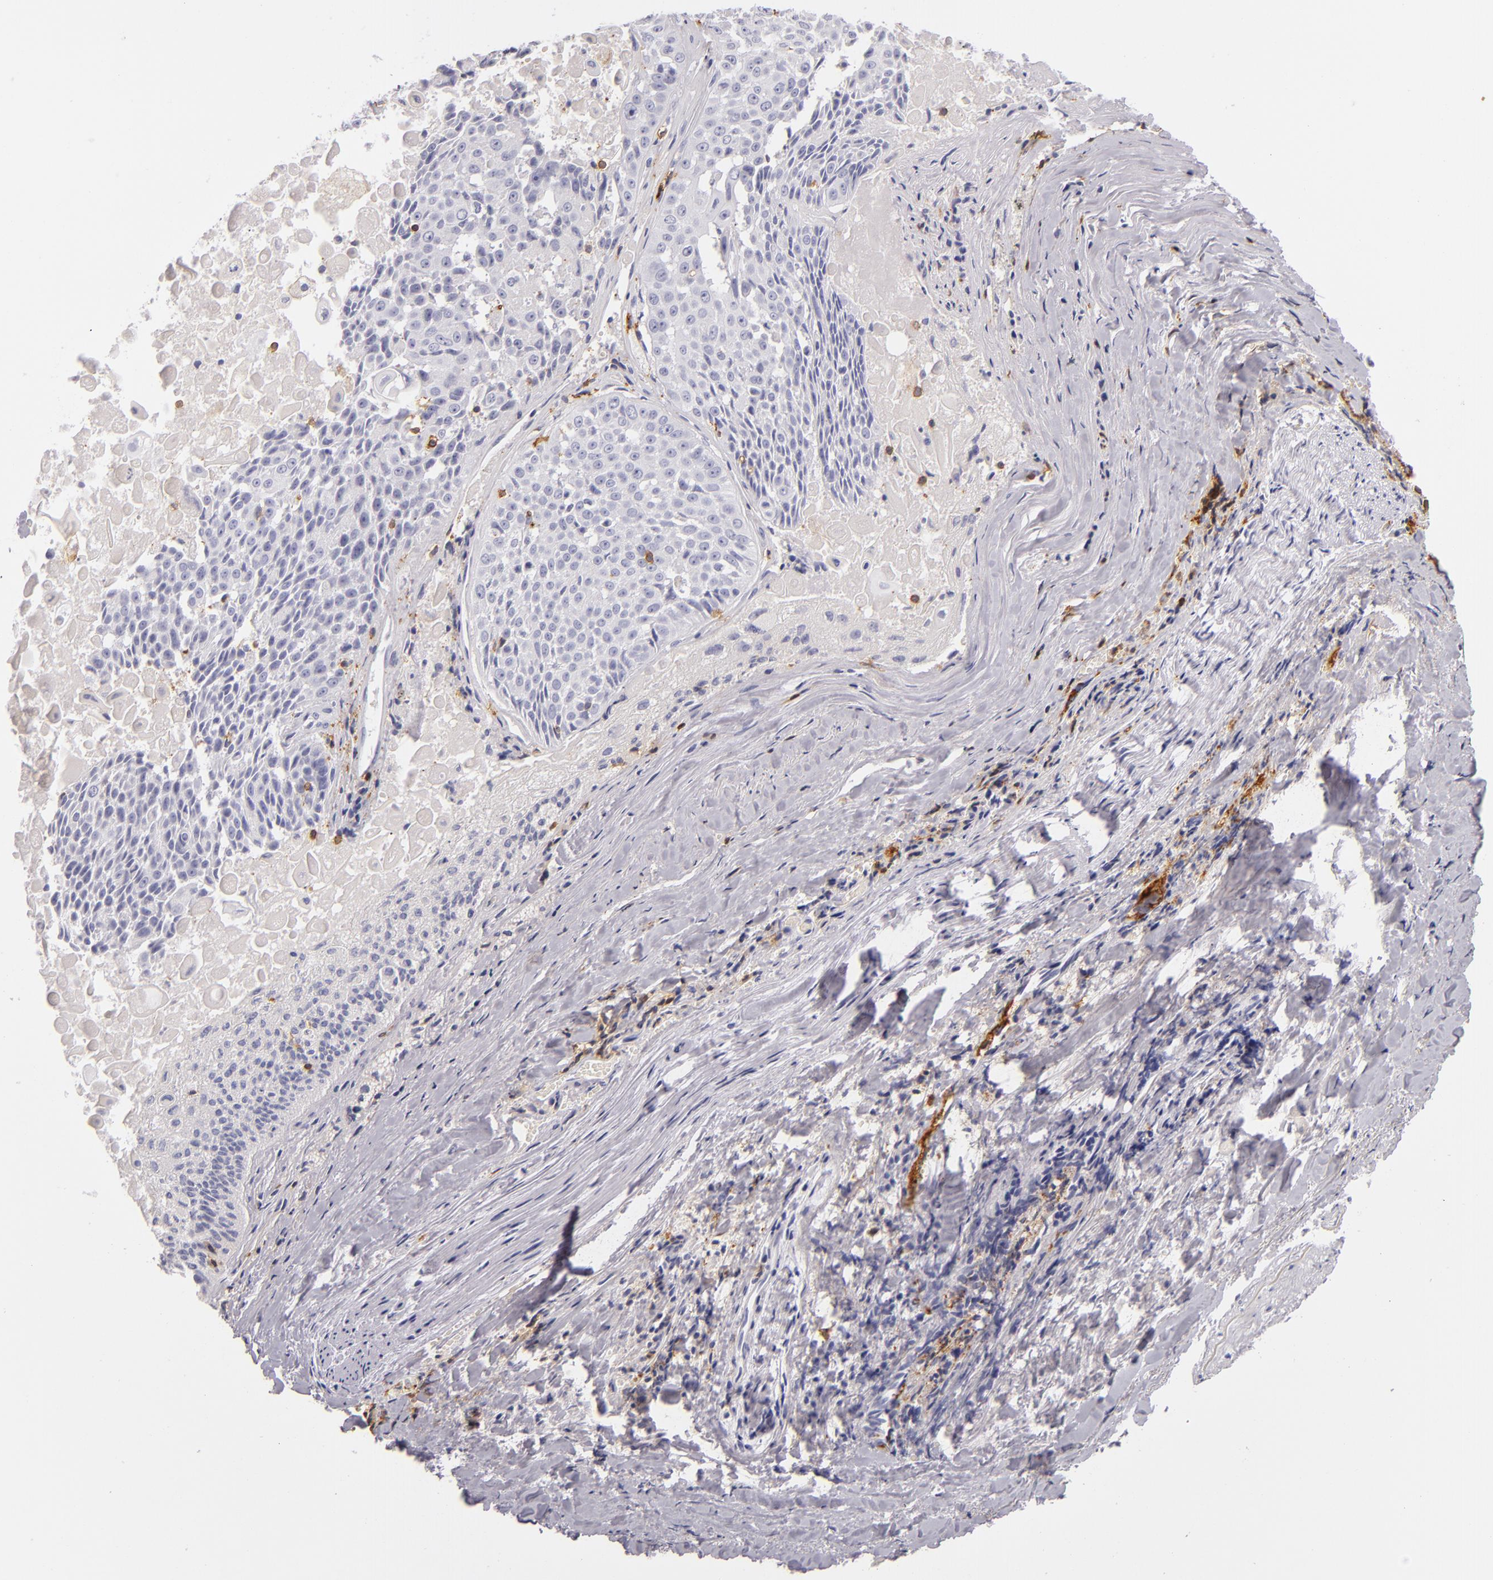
{"staining": {"intensity": "negative", "quantity": "none", "location": "none"}, "tissue": "lung cancer", "cell_type": "Tumor cells", "image_type": "cancer", "snomed": [{"axis": "morphology", "description": "Adenocarcinoma, NOS"}, {"axis": "topography", "description": "Lung"}], "caption": "IHC of lung cancer (adenocarcinoma) exhibits no staining in tumor cells.", "gene": "LAT", "patient": {"sex": "male", "age": 60}}